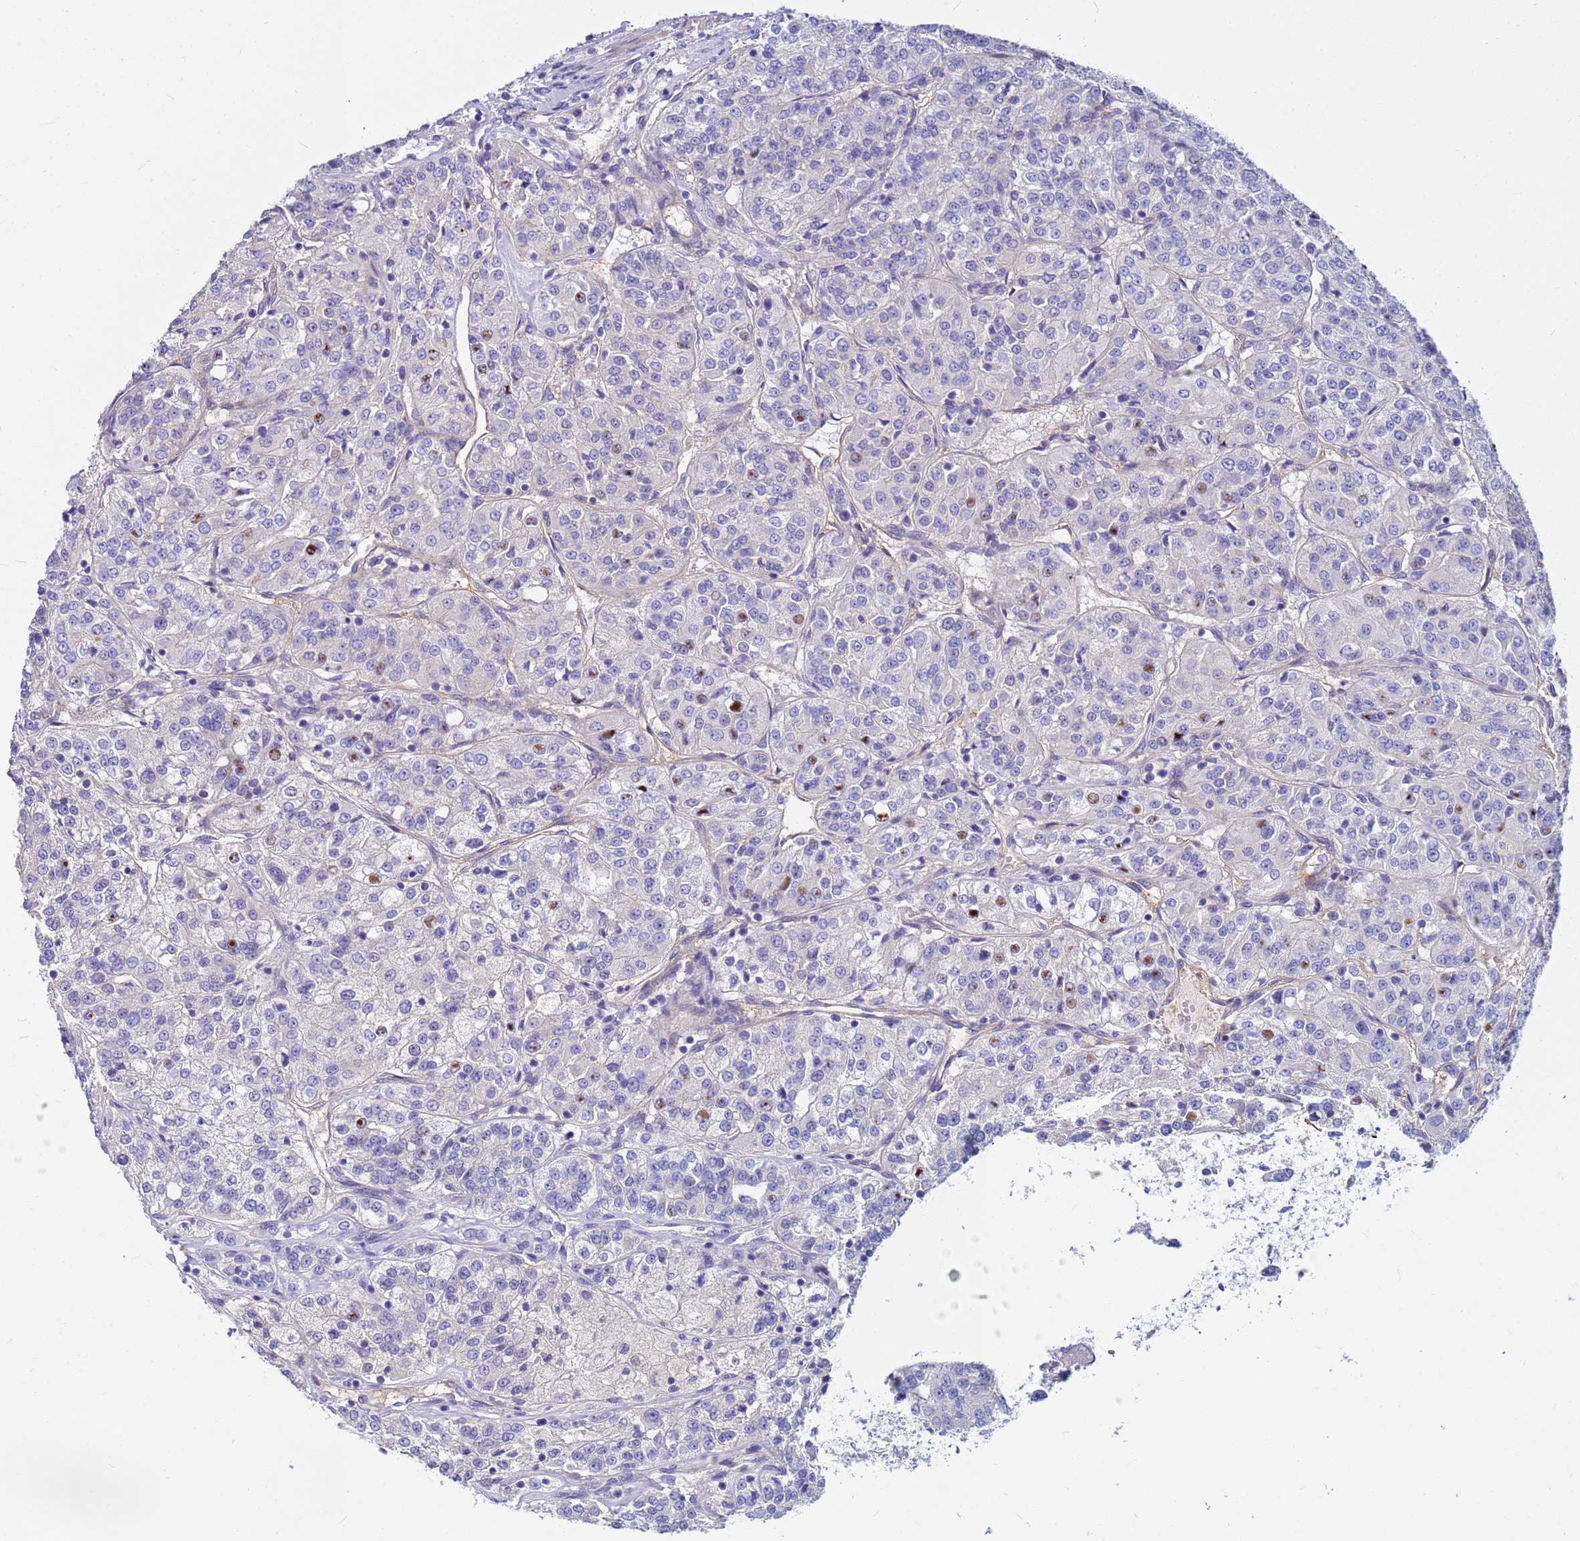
{"staining": {"intensity": "moderate", "quantity": "<25%", "location": "nuclear"}, "tissue": "renal cancer", "cell_type": "Tumor cells", "image_type": "cancer", "snomed": [{"axis": "morphology", "description": "Adenocarcinoma, NOS"}, {"axis": "topography", "description": "Kidney"}], "caption": "Moderate nuclear positivity is present in approximately <25% of tumor cells in adenocarcinoma (renal). The staining was performed using DAB, with brown indicating positive protein expression. Nuclei are stained blue with hematoxylin.", "gene": "DPRX", "patient": {"sex": "female", "age": 63}}